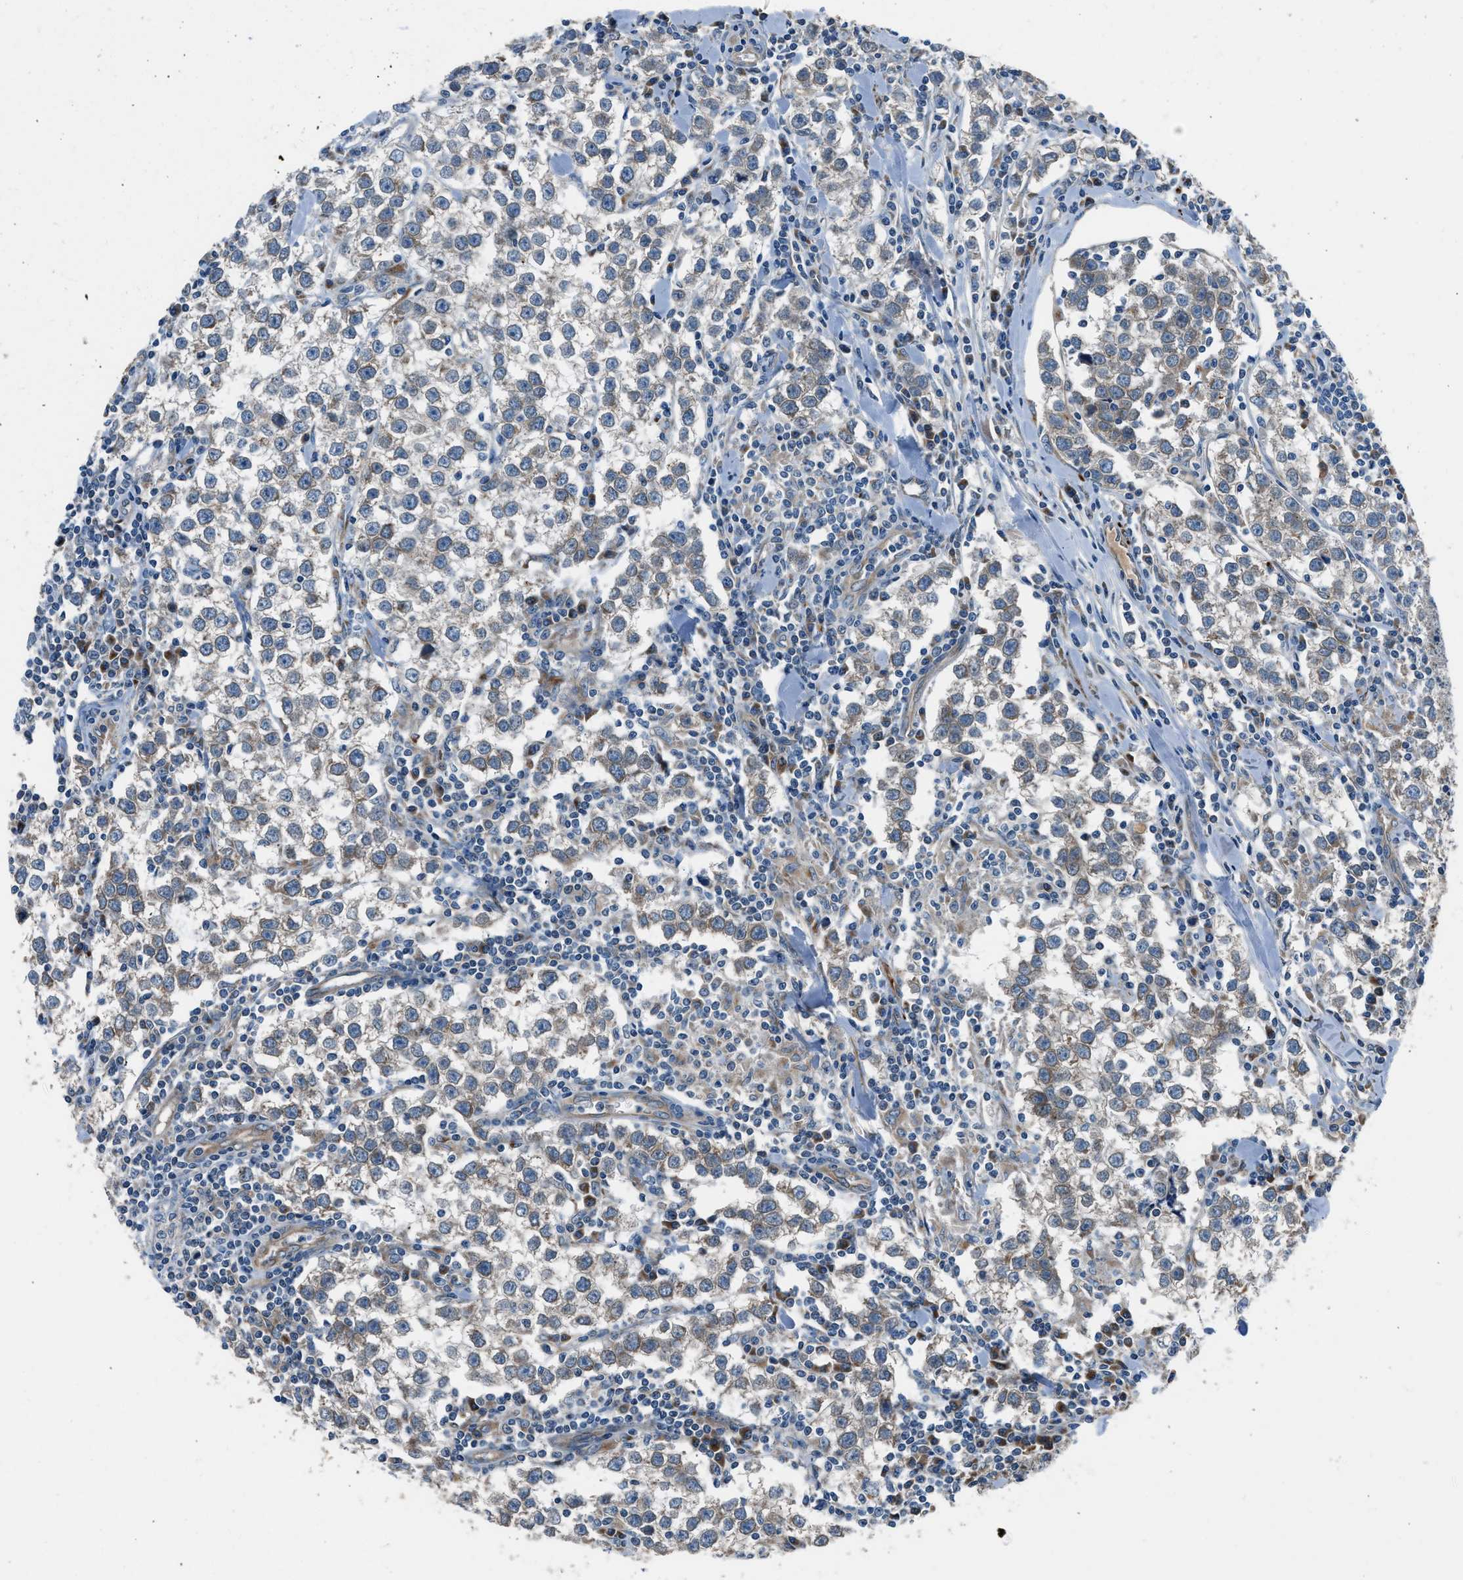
{"staining": {"intensity": "negative", "quantity": "none", "location": "none"}, "tissue": "testis cancer", "cell_type": "Tumor cells", "image_type": "cancer", "snomed": [{"axis": "morphology", "description": "Seminoma, NOS"}, {"axis": "morphology", "description": "Carcinoma, Embryonal, NOS"}, {"axis": "topography", "description": "Testis"}], "caption": "Immunohistochemical staining of embryonal carcinoma (testis) exhibits no significant expression in tumor cells. Nuclei are stained in blue.", "gene": "LMBR1", "patient": {"sex": "male", "age": 36}}